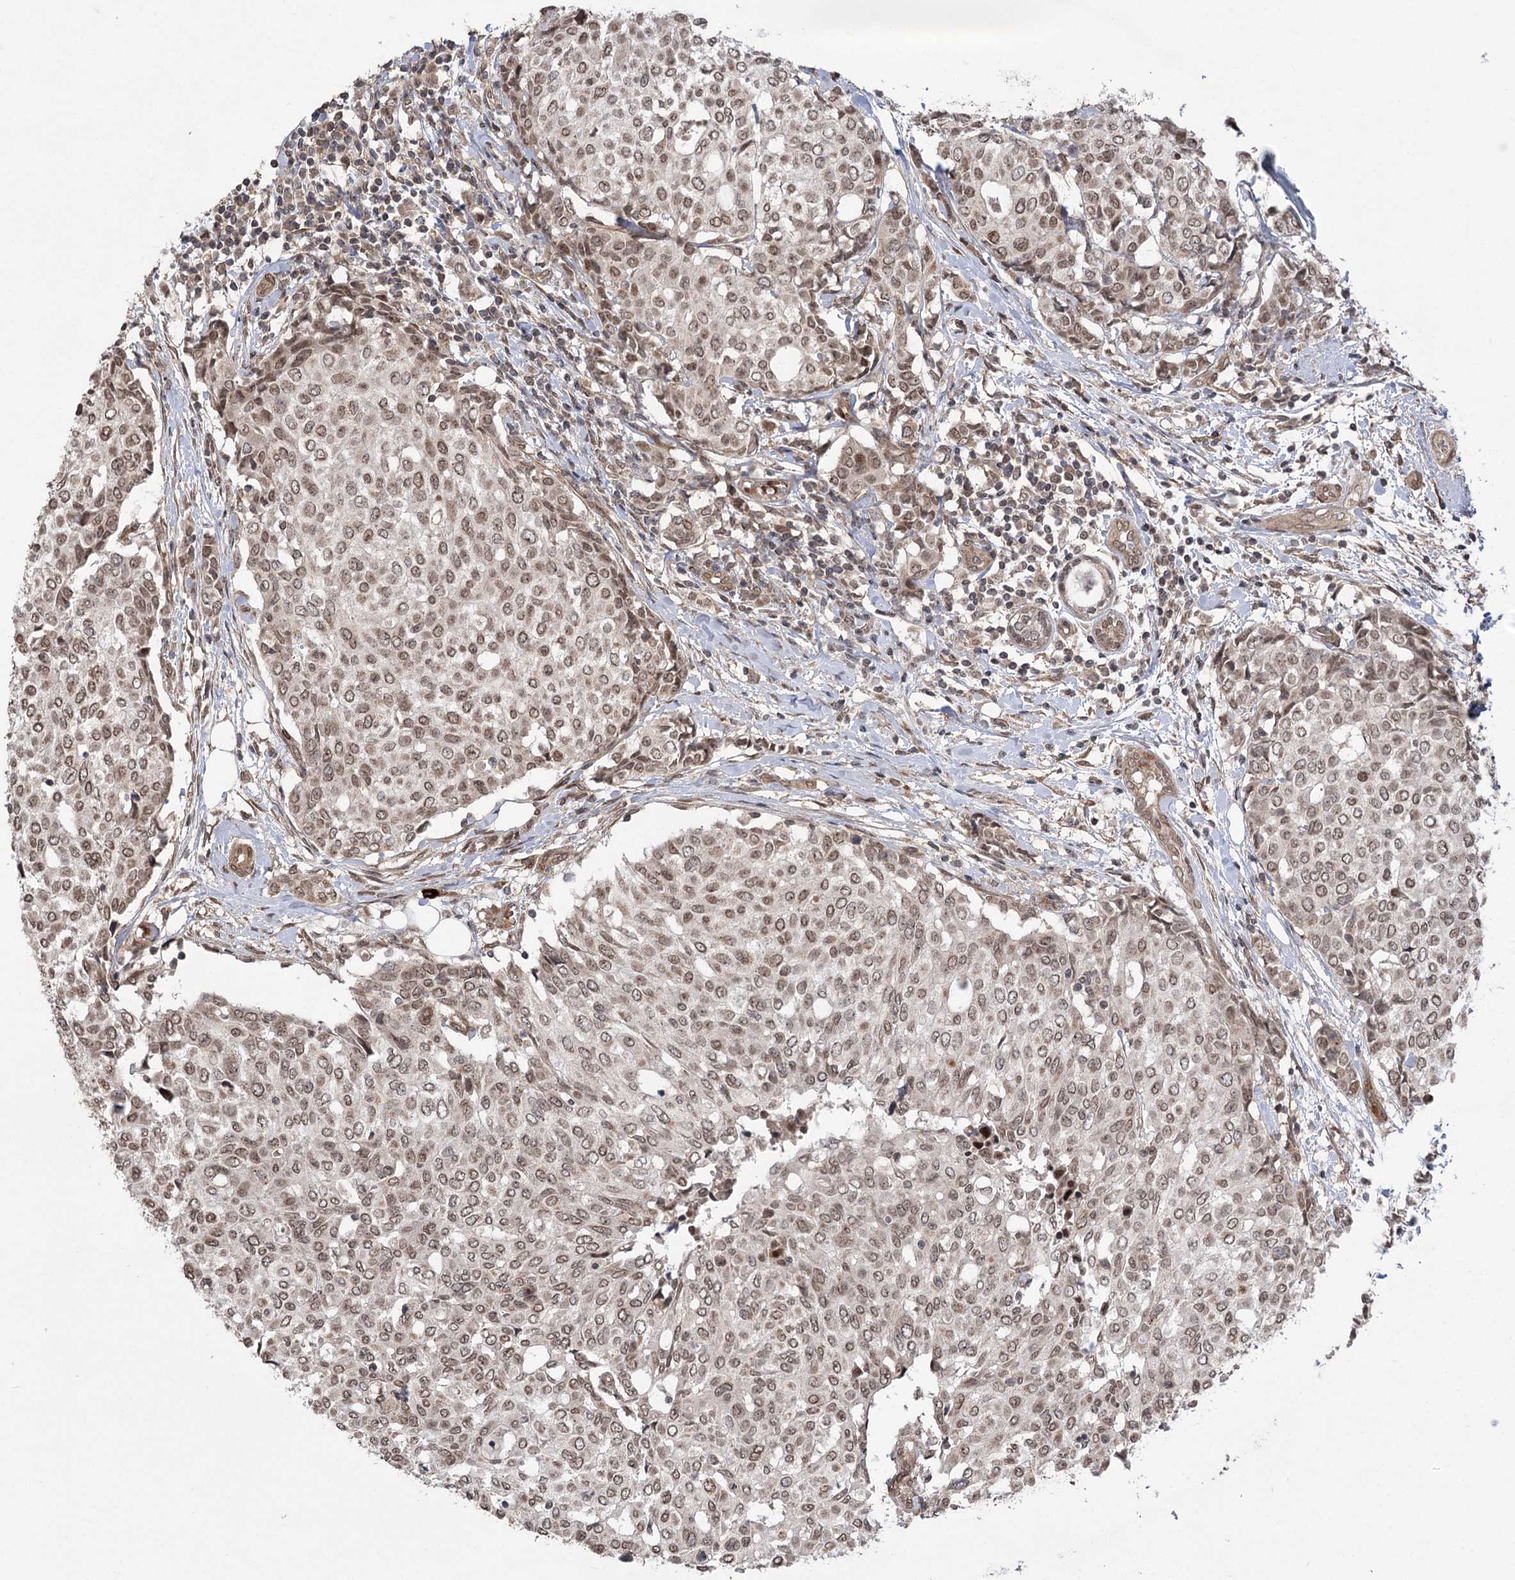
{"staining": {"intensity": "moderate", "quantity": ">75%", "location": "nuclear"}, "tissue": "breast cancer", "cell_type": "Tumor cells", "image_type": "cancer", "snomed": [{"axis": "morphology", "description": "Lobular carcinoma"}, {"axis": "topography", "description": "Breast"}], "caption": "This histopathology image reveals immunohistochemistry staining of human breast lobular carcinoma, with medium moderate nuclear positivity in approximately >75% of tumor cells.", "gene": "TENM2", "patient": {"sex": "female", "age": 51}}